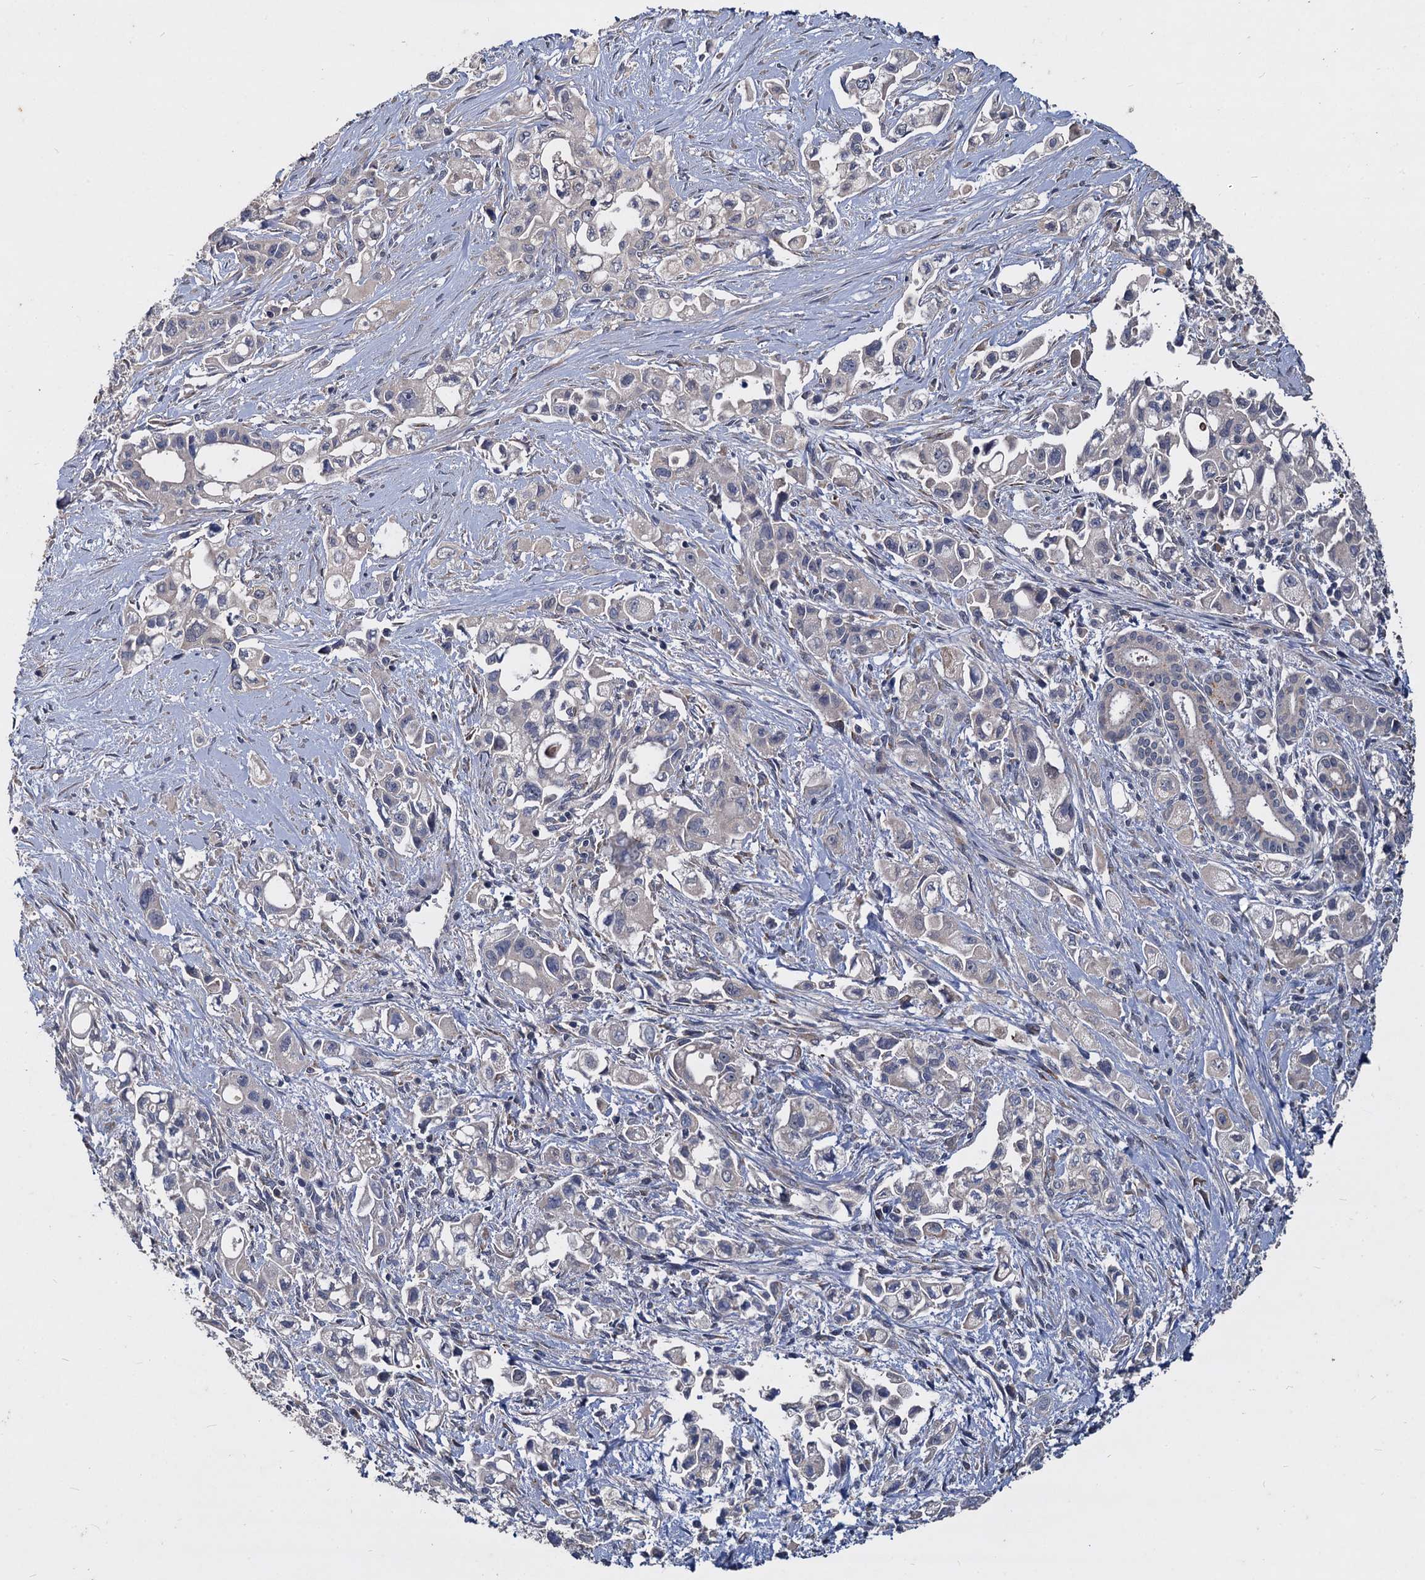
{"staining": {"intensity": "negative", "quantity": "none", "location": "none"}, "tissue": "pancreatic cancer", "cell_type": "Tumor cells", "image_type": "cancer", "snomed": [{"axis": "morphology", "description": "Adenocarcinoma, NOS"}, {"axis": "topography", "description": "Pancreas"}], "caption": "A micrograph of pancreatic adenocarcinoma stained for a protein reveals no brown staining in tumor cells. Nuclei are stained in blue.", "gene": "CCDC184", "patient": {"sex": "female", "age": 66}}